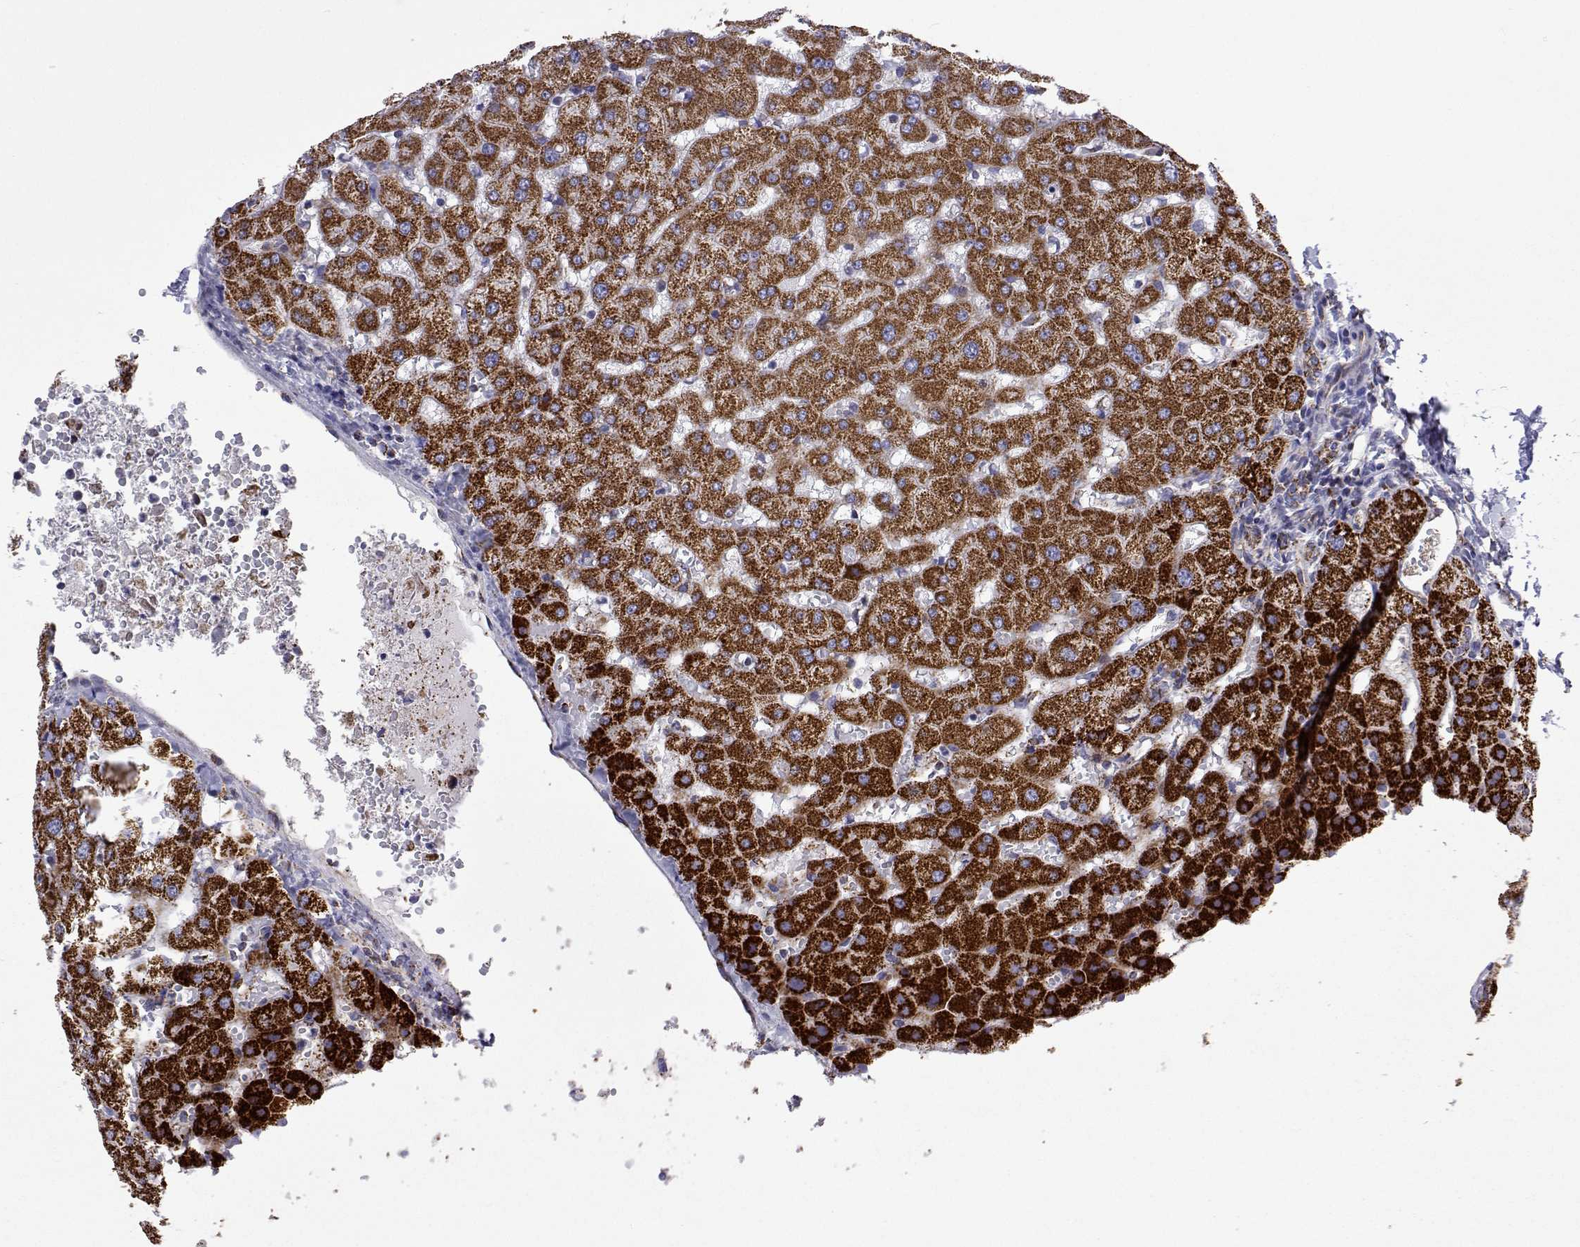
{"staining": {"intensity": "moderate", "quantity": "25%-75%", "location": "cytoplasmic/membranous"}, "tissue": "liver", "cell_type": "Cholangiocytes", "image_type": "normal", "snomed": [{"axis": "morphology", "description": "Normal tissue, NOS"}, {"axis": "topography", "description": "Liver"}], "caption": "This histopathology image shows normal liver stained with immunohistochemistry to label a protein in brown. The cytoplasmic/membranous of cholangiocytes show moderate positivity for the protein. Nuclei are counter-stained blue.", "gene": "MCCC2", "patient": {"sex": "female", "age": 63}}